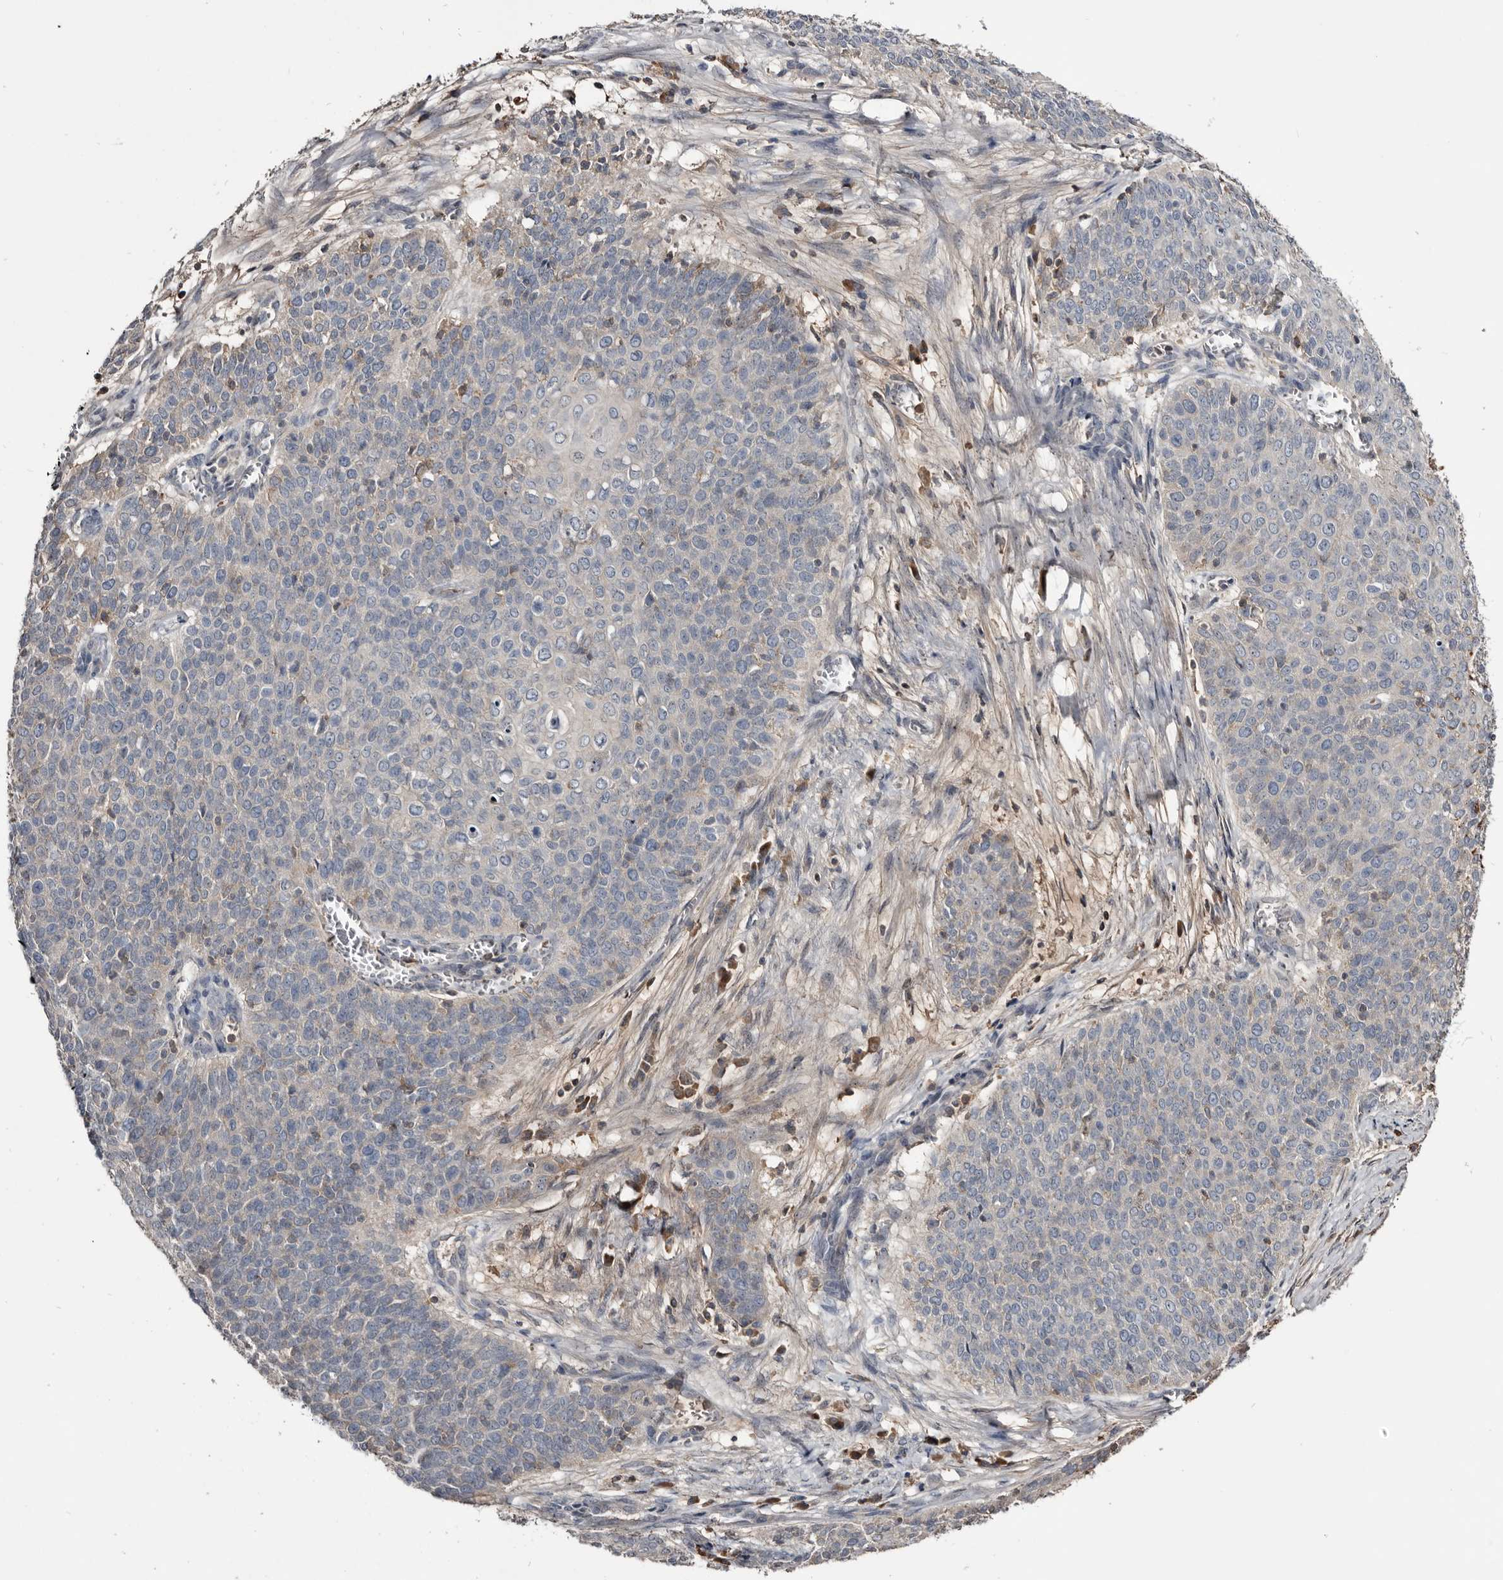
{"staining": {"intensity": "negative", "quantity": "none", "location": "none"}, "tissue": "cervical cancer", "cell_type": "Tumor cells", "image_type": "cancer", "snomed": [{"axis": "morphology", "description": "Squamous cell carcinoma, NOS"}, {"axis": "topography", "description": "Cervix"}], "caption": "Tumor cells are negative for protein expression in human cervical squamous cell carcinoma.", "gene": "TTC39A", "patient": {"sex": "female", "age": 39}}